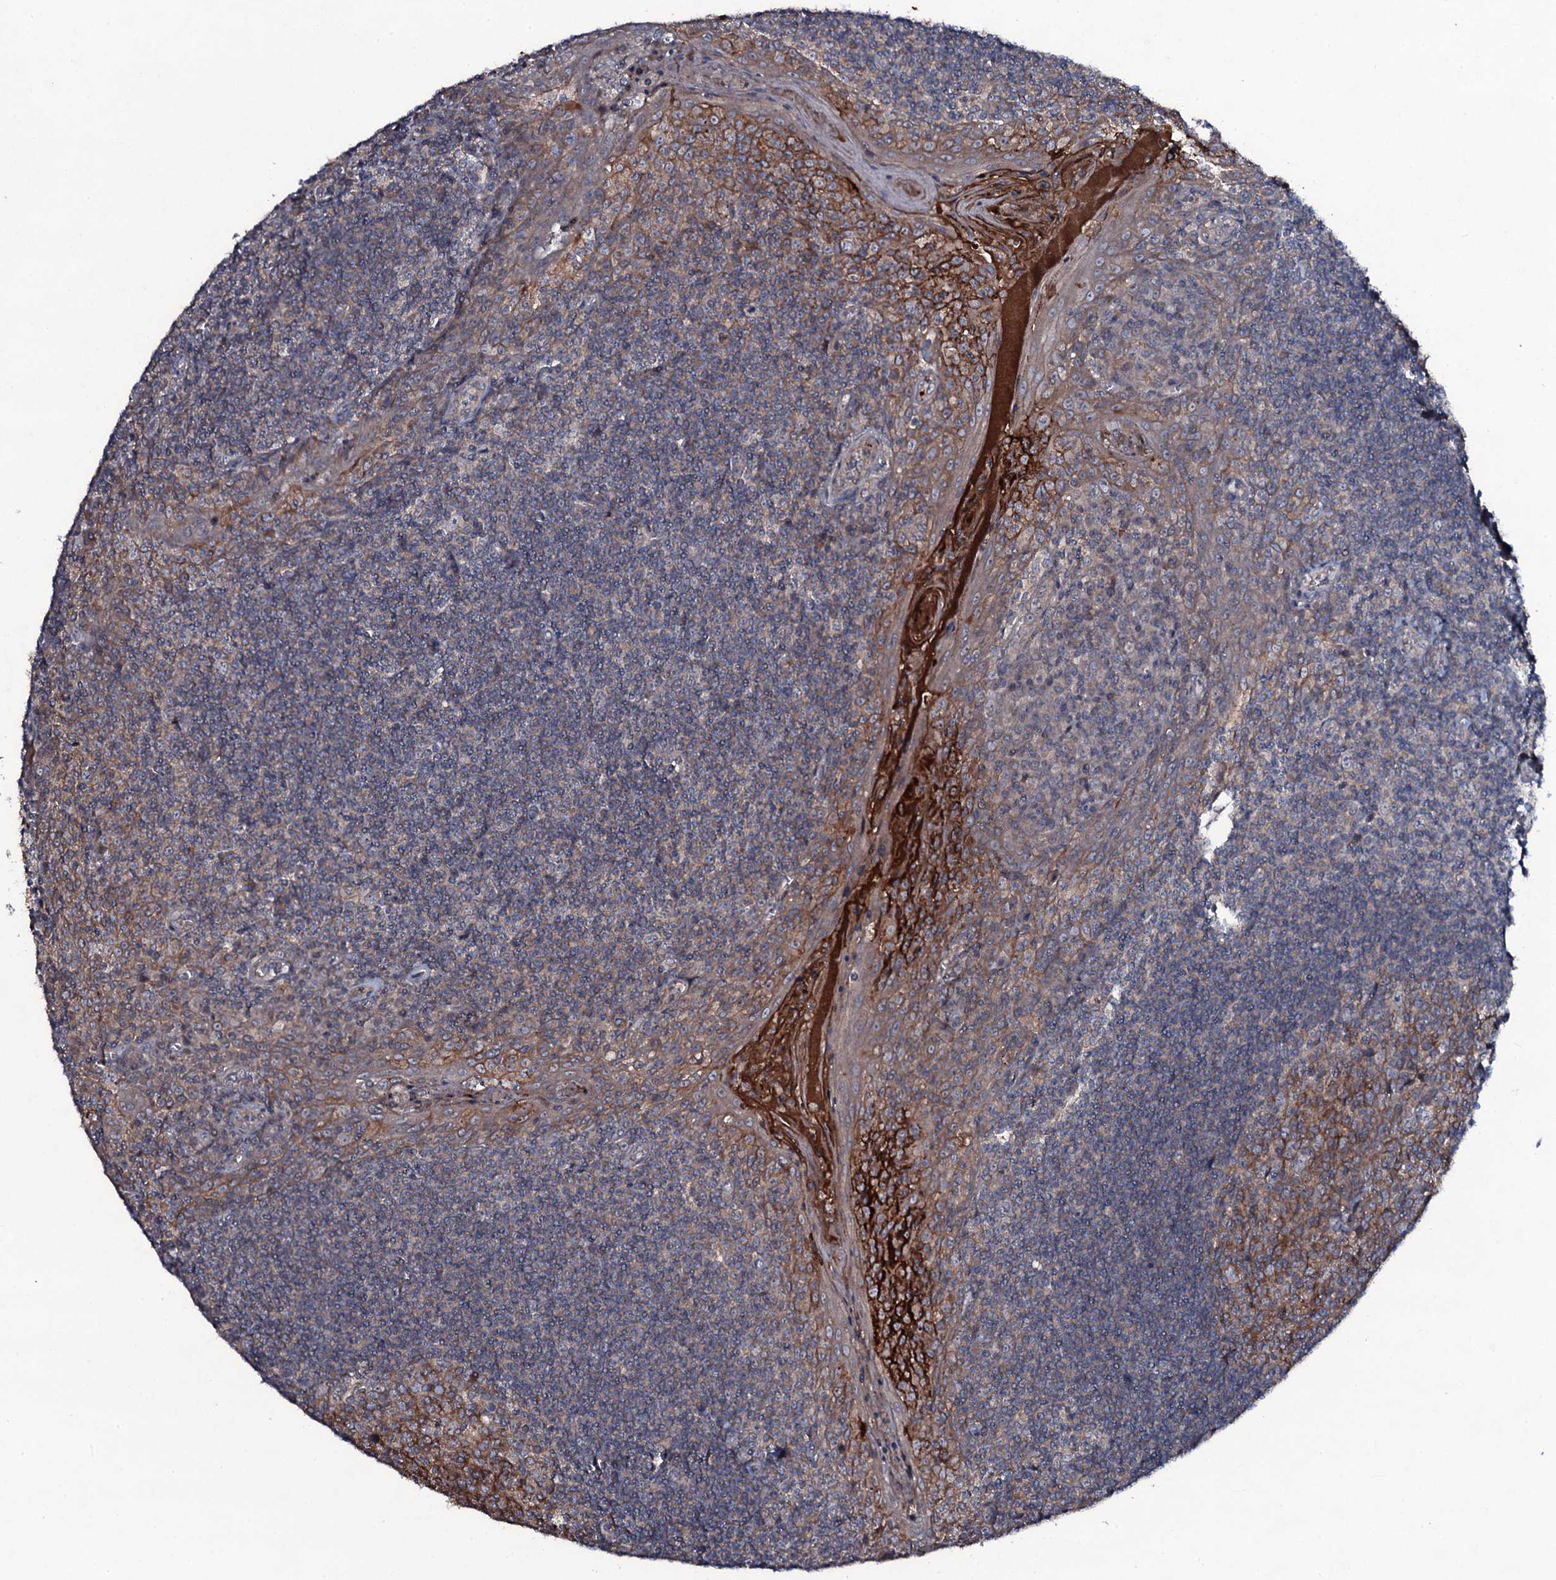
{"staining": {"intensity": "moderate", "quantity": ">75%", "location": "cytoplasmic/membranous"}, "tissue": "tonsil", "cell_type": "Germinal center cells", "image_type": "normal", "snomed": [{"axis": "morphology", "description": "Normal tissue, NOS"}, {"axis": "topography", "description": "Tonsil"}], "caption": "A brown stain labels moderate cytoplasmic/membranous positivity of a protein in germinal center cells of unremarkable human tonsil. Using DAB (3,3'-diaminobenzidine) (brown) and hematoxylin (blue) stains, captured at high magnification using brightfield microscopy.", "gene": "SNAP23", "patient": {"sex": "male", "age": 27}}